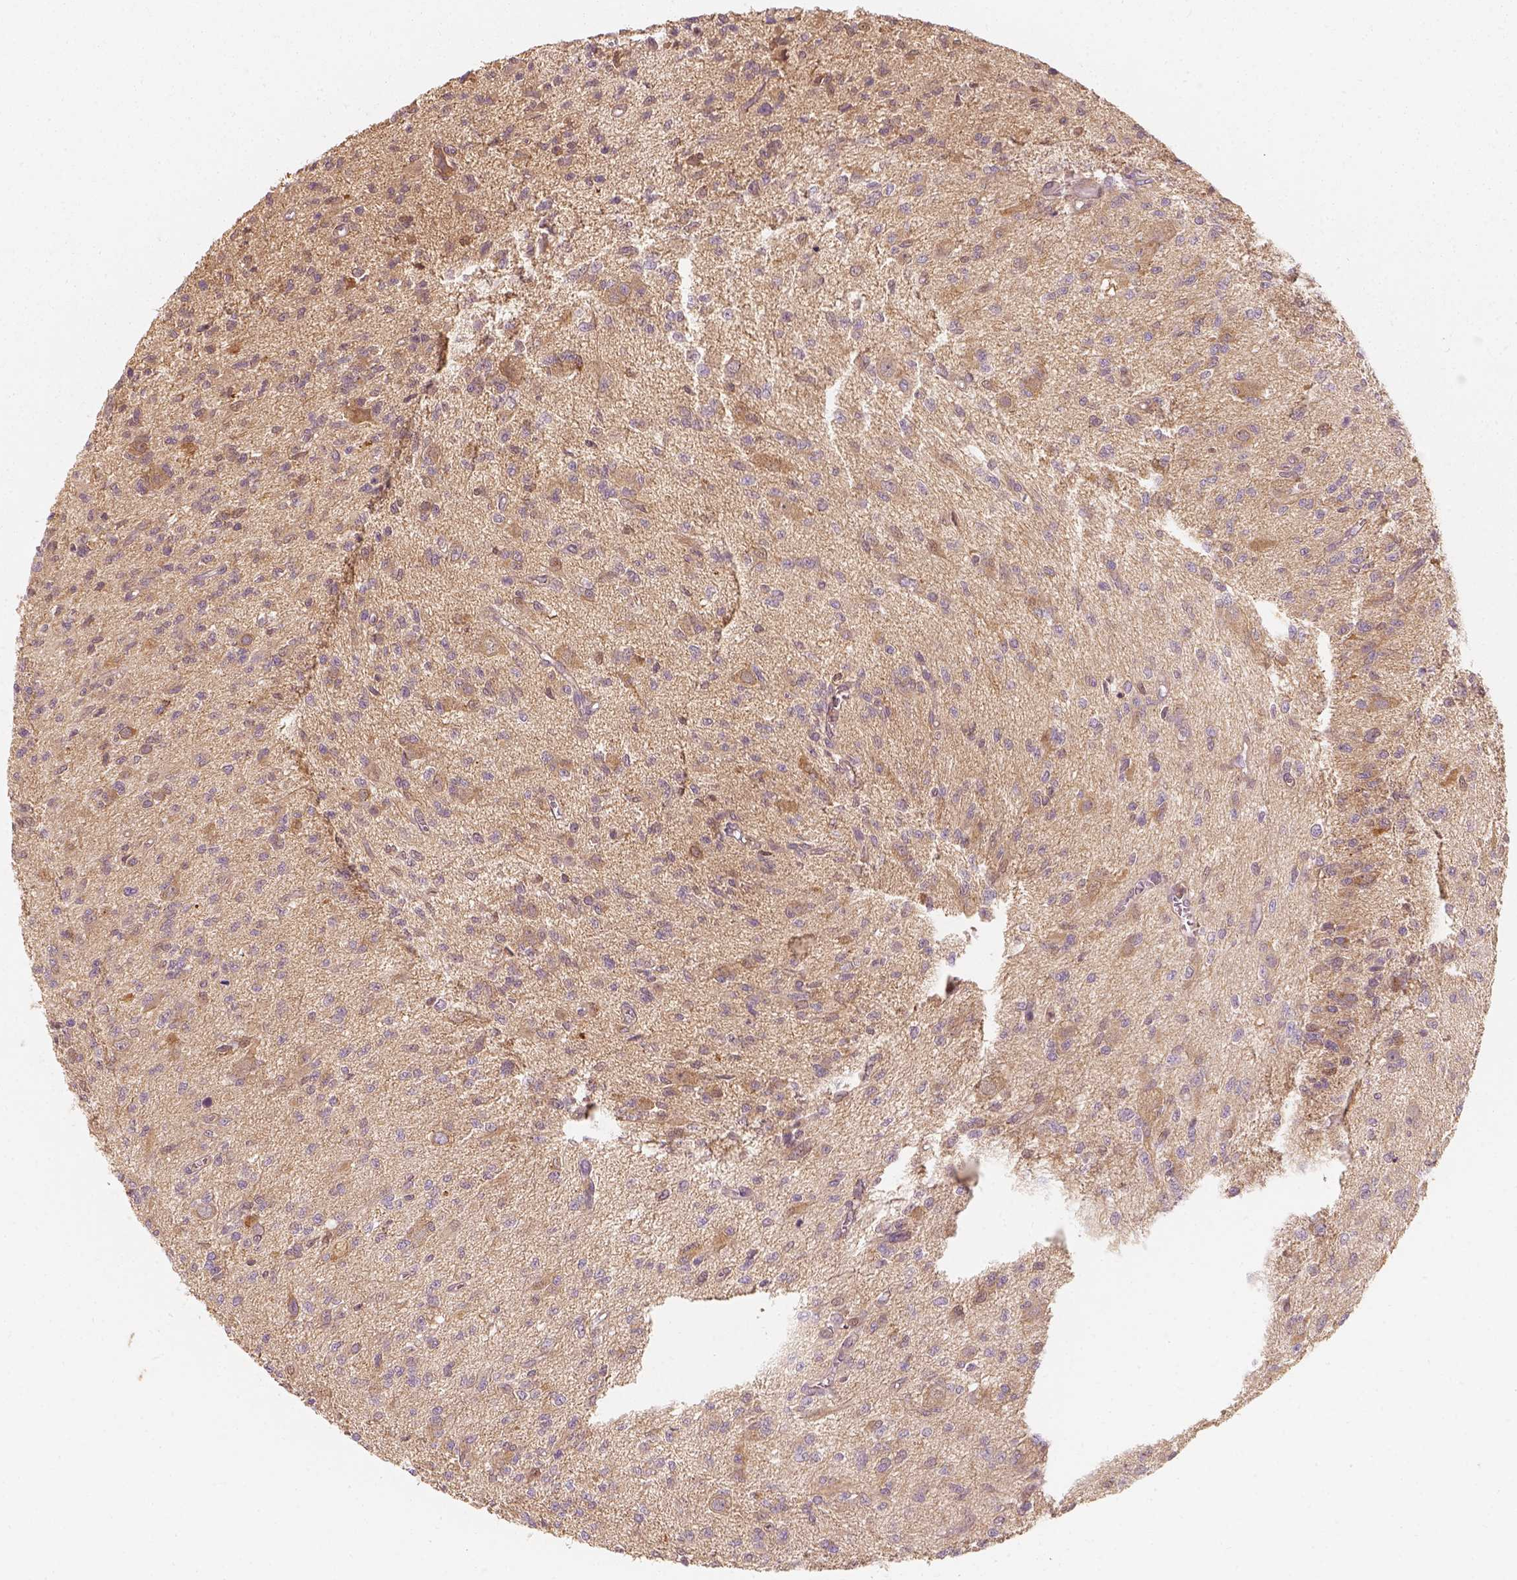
{"staining": {"intensity": "weak", "quantity": "<25%", "location": "cytoplasmic/membranous"}, "tissue": "glioma", "cell_type": "Tumor cells", "image_type": "cancer", "snomed": [{"axis": "morphology", "description": "Glioma, malignant, Low grade"}, {"axis": "topography", "description": "Brain"}], "caption": "Malignant low-grade glioma stained for a protein using IHC displays no staining tumor cells.", "gene": "SQSTM1", "patient": {"sex": "male", "age": 64}}